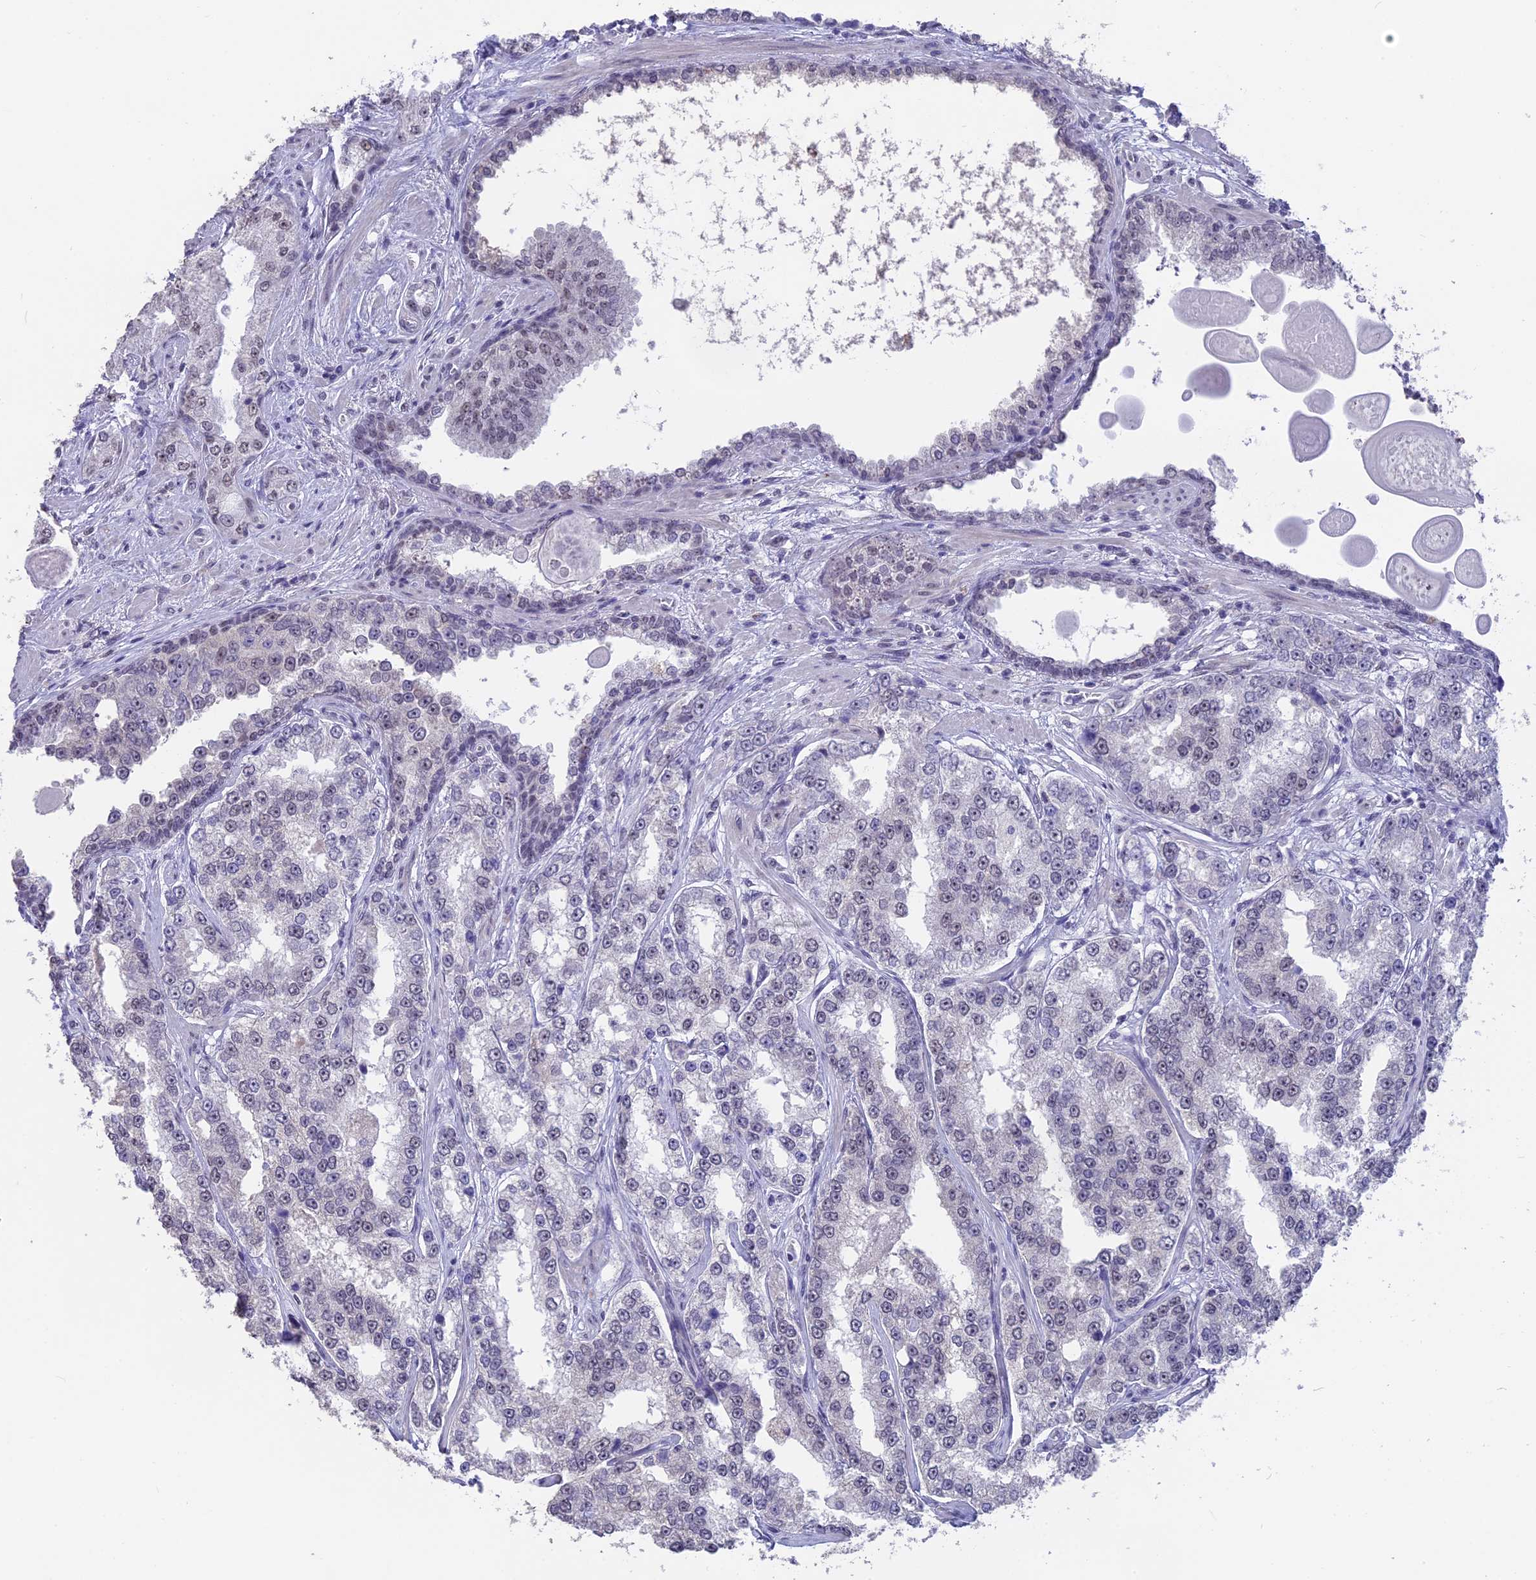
{"staining": {"intensity": "negative", "quantity": "none", "location": "none"}, "tissue": "prostate cancer", "cell_type": "Tumor cells", "image_type": "cancer", "snomed": [{"axis": "morphology", "description": "Normal tissue, NOS"}, {"axis": "morphology", "description": "Adenocarcinoma, High grade"}, {"axis": "topography", "description": "Prostate"}], "caption": "IHC of prostate cancer reveals no staining in tumor cells.", "gene": "SETD2", "patient": {"sex": "male", "age": 83}}